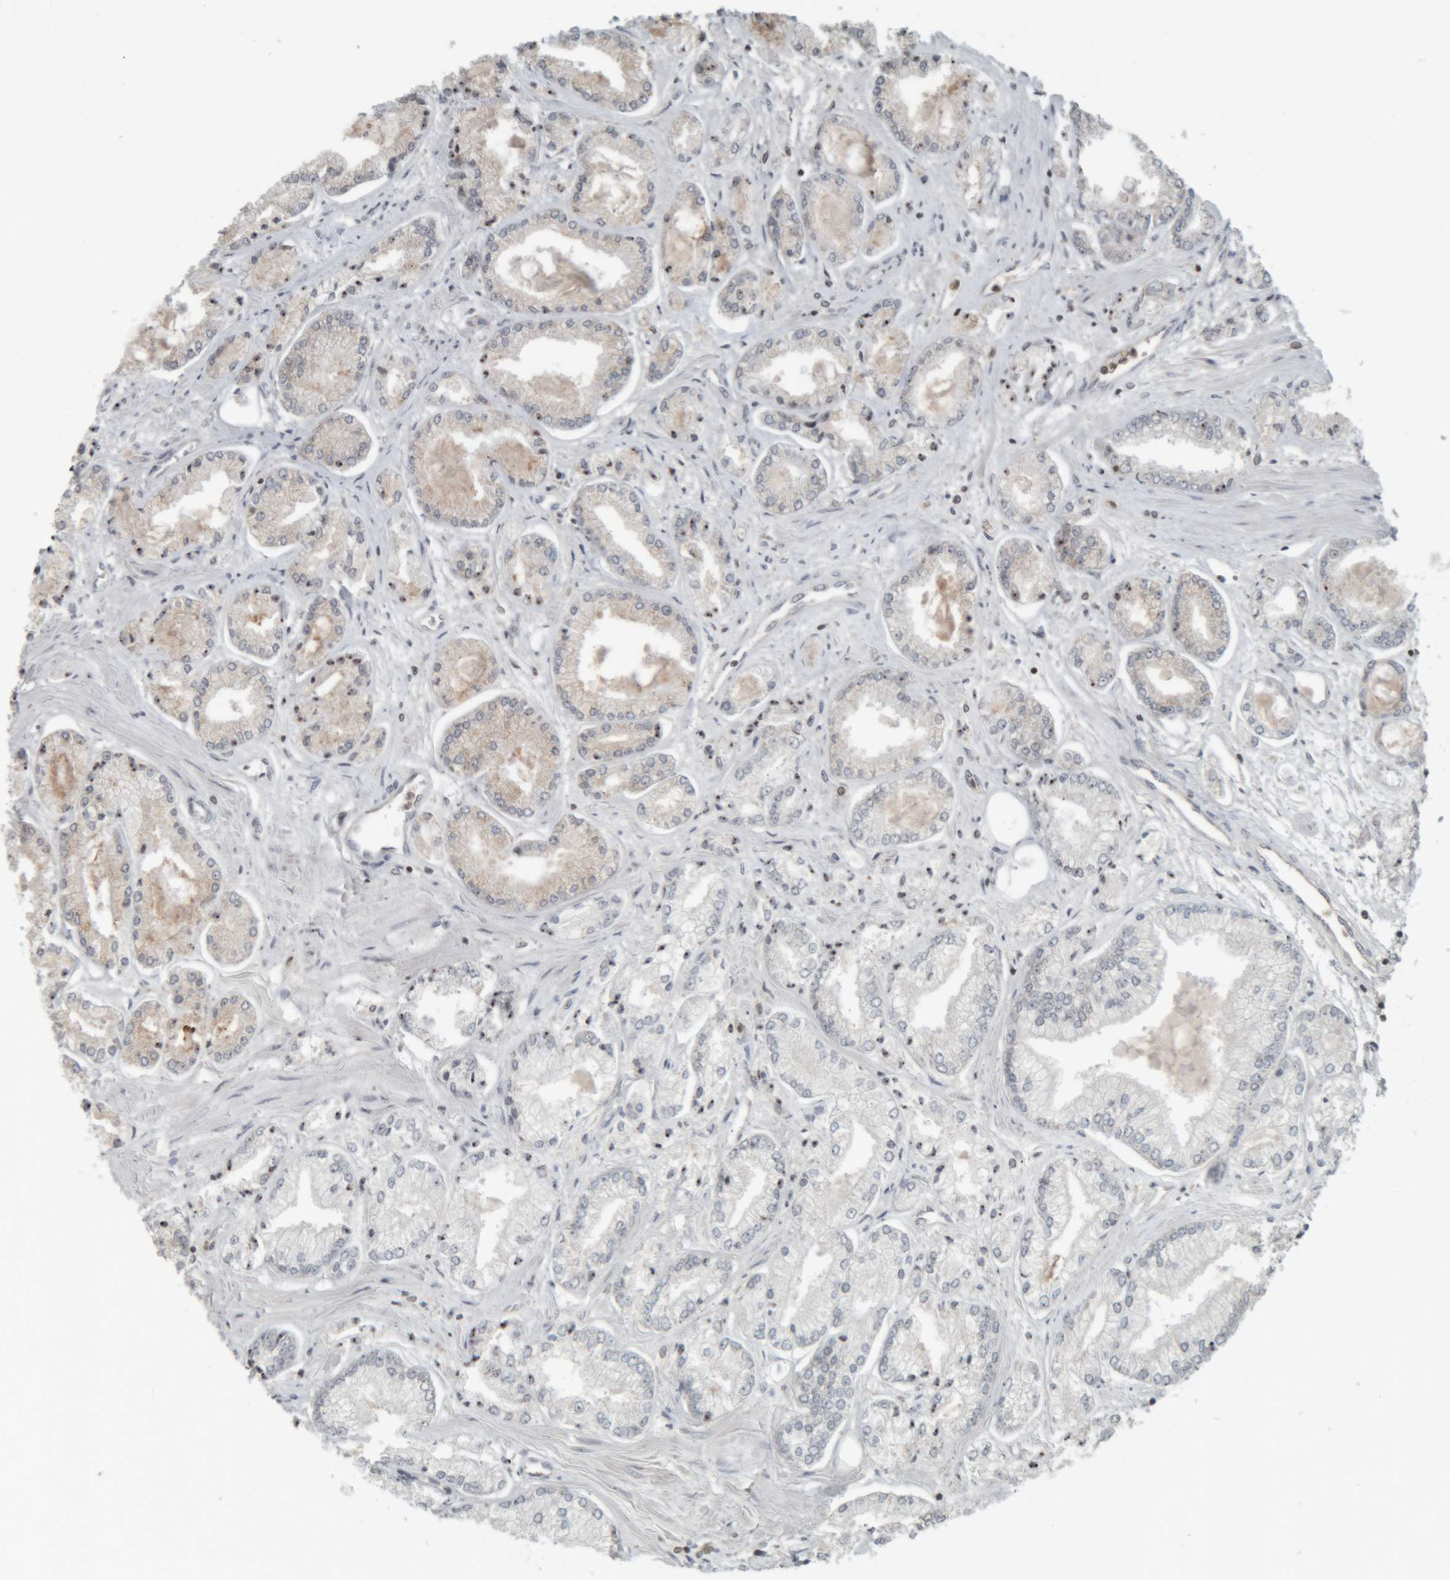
{"staining": {"intensity": "weak", "quantity": "<25%", "location": "cytoplasmic/membranous,nuclear"}, "tissue": "prostate cancer", "cell_type": "Tumor cells", "image_type": "cancer", "snomed": [{"axis": "morphology", "description": "Adenocarcinoma, Low grade"}, {"axis": "topography", "description": "Prostate"}], "caption": "Protein analysis of adenocarcinoma (low-grade) (prostate) displays no significant staining in tumor cells. (Immunohistochemistry (ihc), brightfield microscopy, high magnification).", "gene": "RPF1", "patient": {"sex": "male", "age": 52}}